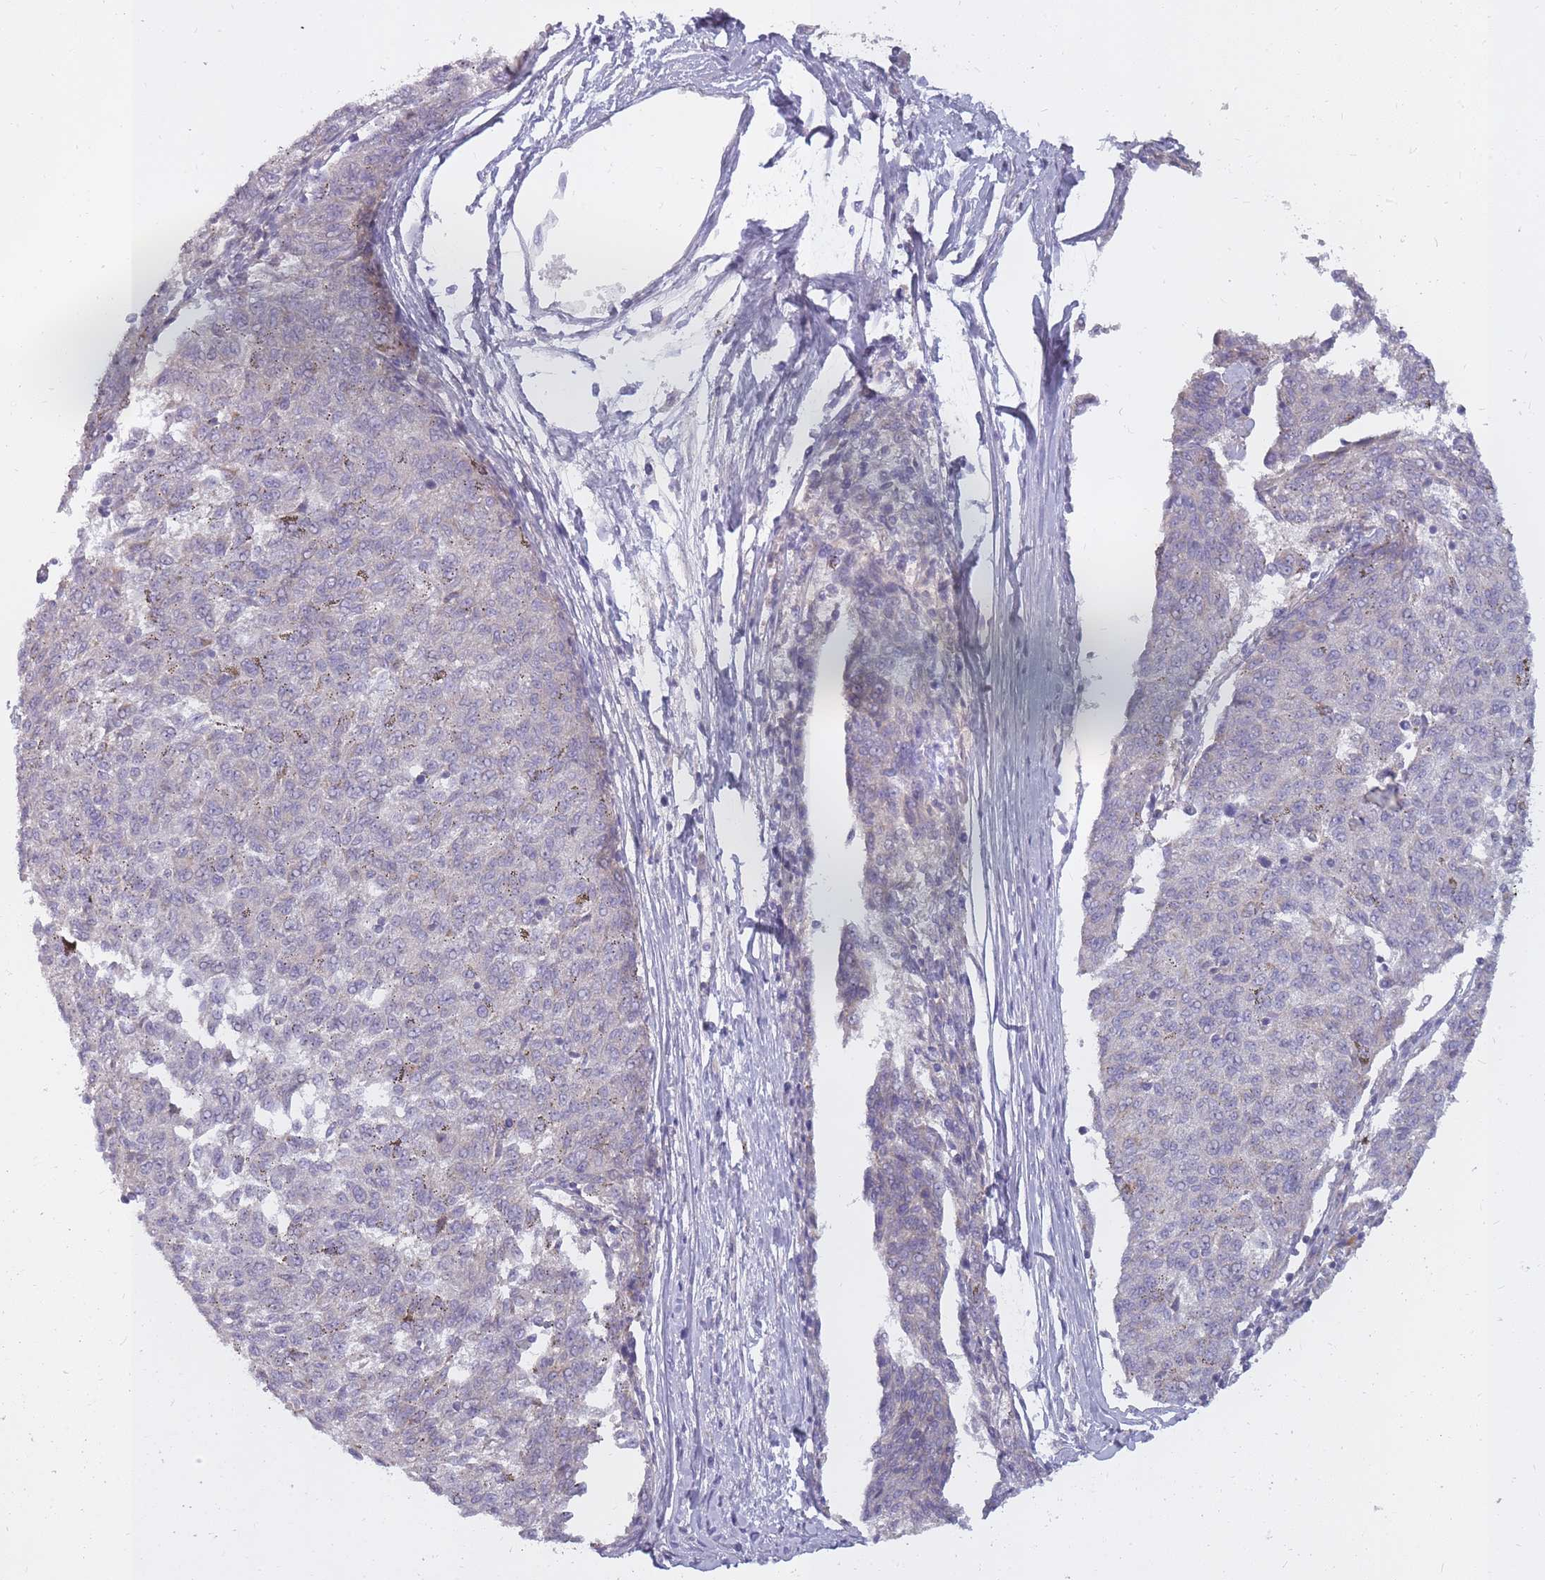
{"staining": {"intensity": "negative", "quantity": "none", "location": "none"}, "tissue": "melanoma", "cell_type": "Tumor cells", "image_type": "cancer", "snomed": [{"axis": "morphology", "description": "Malignant melanoma, NOS"}, {"axis": "topography", "description": "Skin"}], "caption": "Image shows no significant protein positivity in tumor cells of malignant melanoma.", "gene": "ALKBH4", "patient": {"sex": "female", "age": 72}}